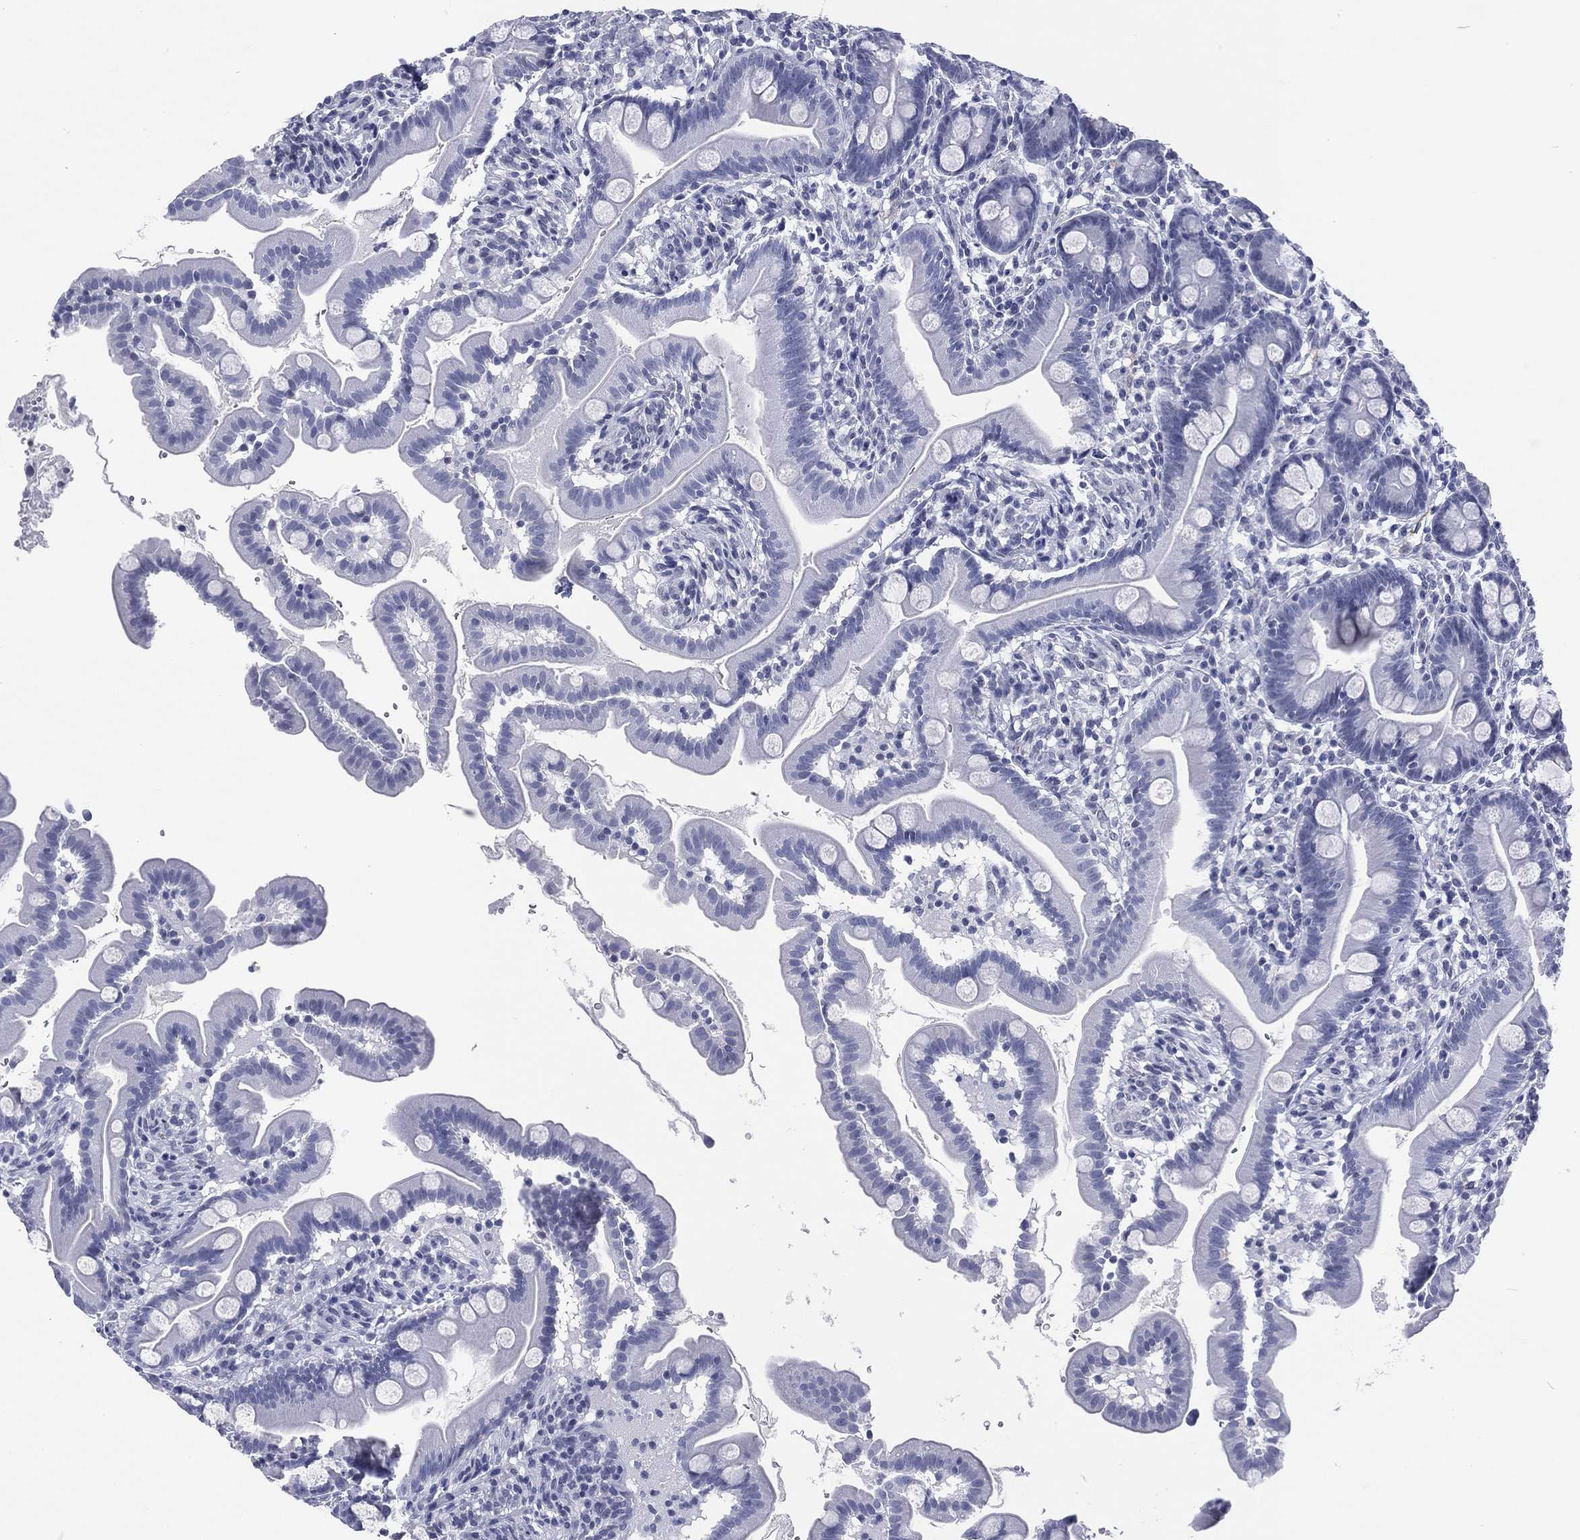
{"staining": {"intensity": "negative", "quantity": "none", "location": "none"}, "tissue": "small intestine", "cell_type": "Glandular cells", "image_type": "normal", "snomed": [{"axis": "morphology", "description": "Normal tissue, NOS"}, {"axis": "topography", "description": "Small intestine"}], "caption": "The immunohistochemistry (IHC) image has no significant positivity in glandular cells of small intestine.", "gene": "SSX1", "patient": {"sex": "female", "age": 44}}